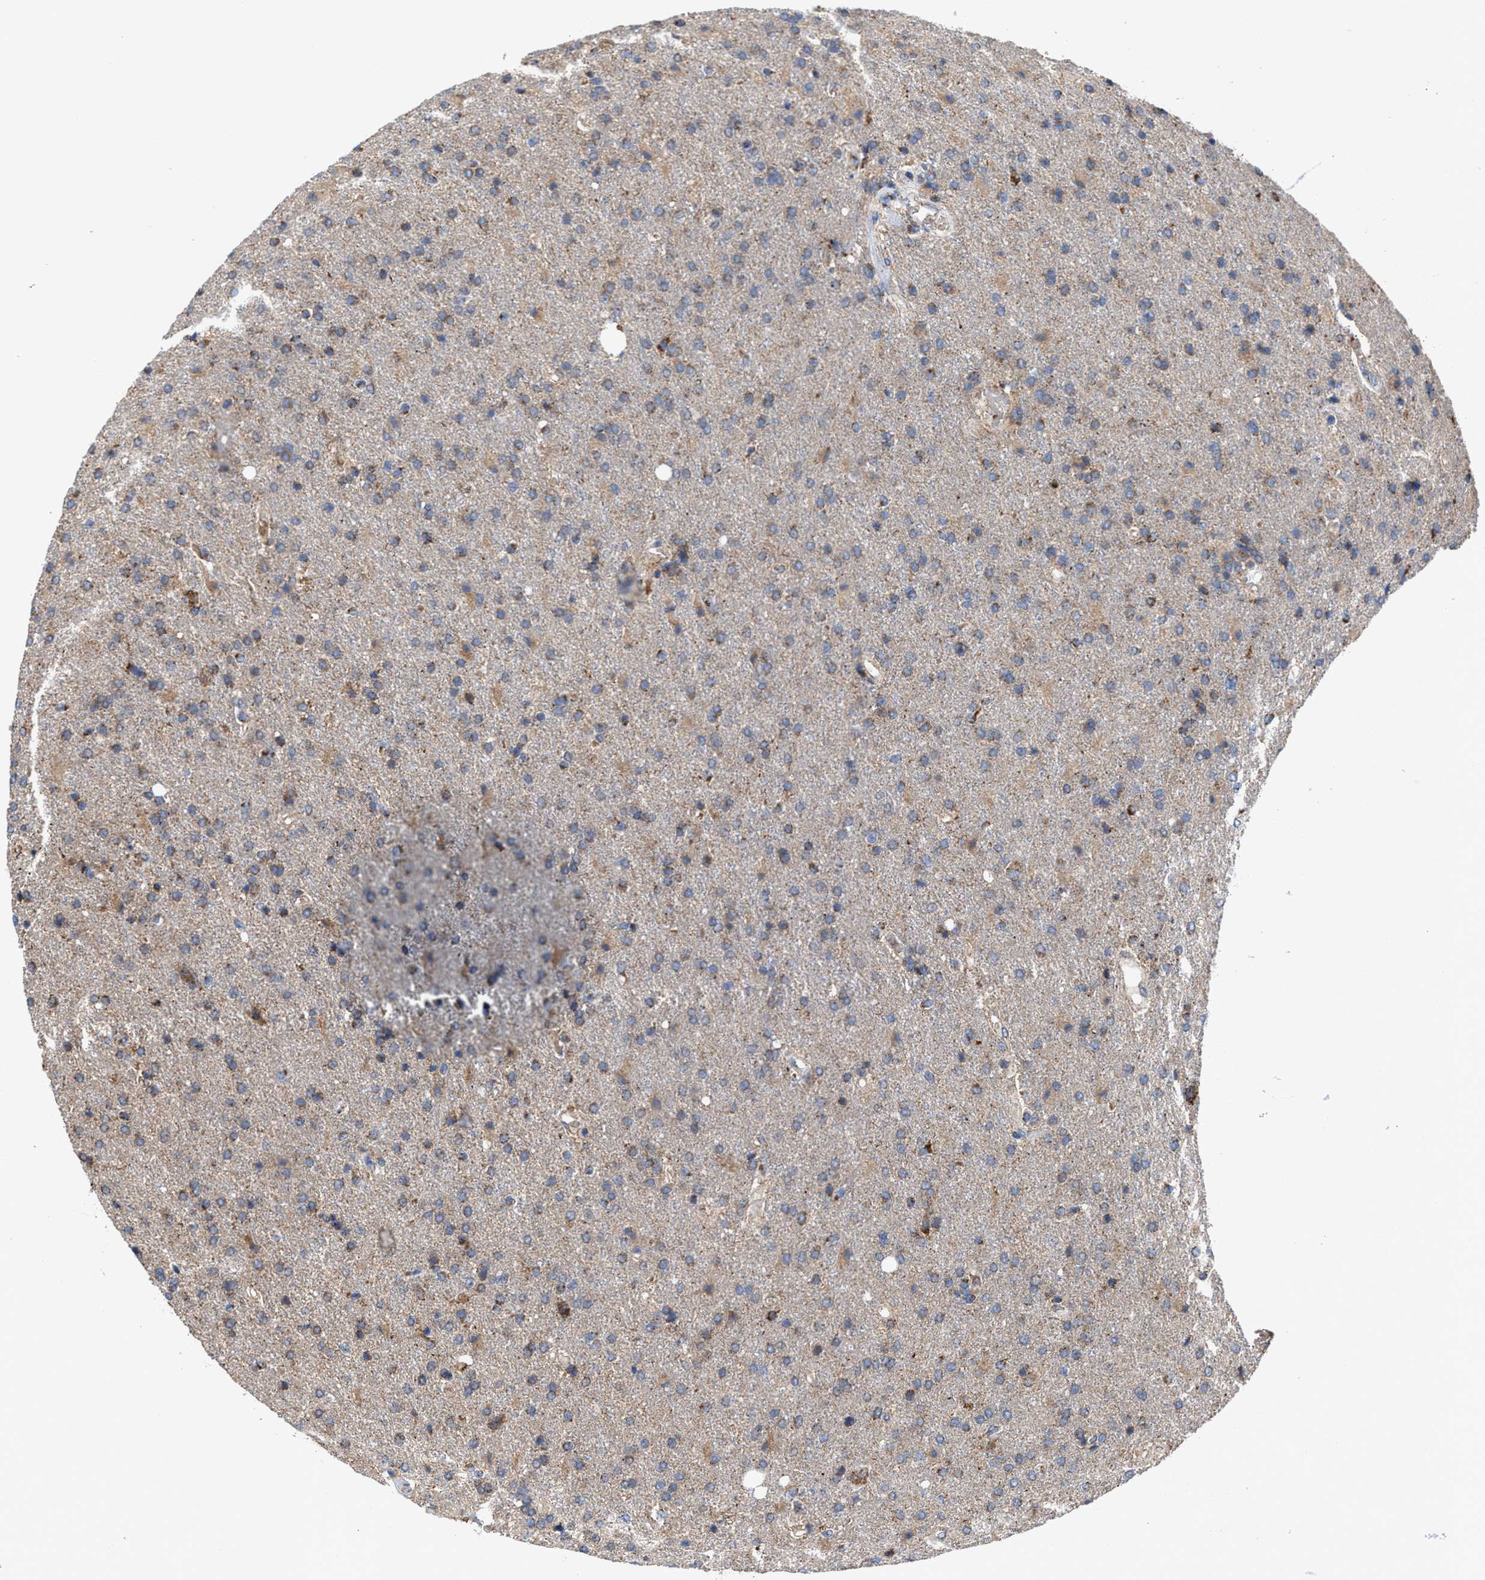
{"staining": {"intensity": "moderate", "quantity": "25%-75%", "location": "cytoplasmic/membranous"}, "tissue": "glioma", "cell_type": "Tumor cells", "image_type": "cancer", "snomed": [{"axis": "morphology", "description": "Glioma, malignant, High grade"}, {"axis": "topography", "description": "Brain"}], "caption": "Immunohistochemistry of glioma demonstrates medium levels of moderate cytoplasmic/membranous positivity in approximately 25%-75% of tumor cells.", "gene": "MECR", "patient": {"sex": "male", "age": 72}}